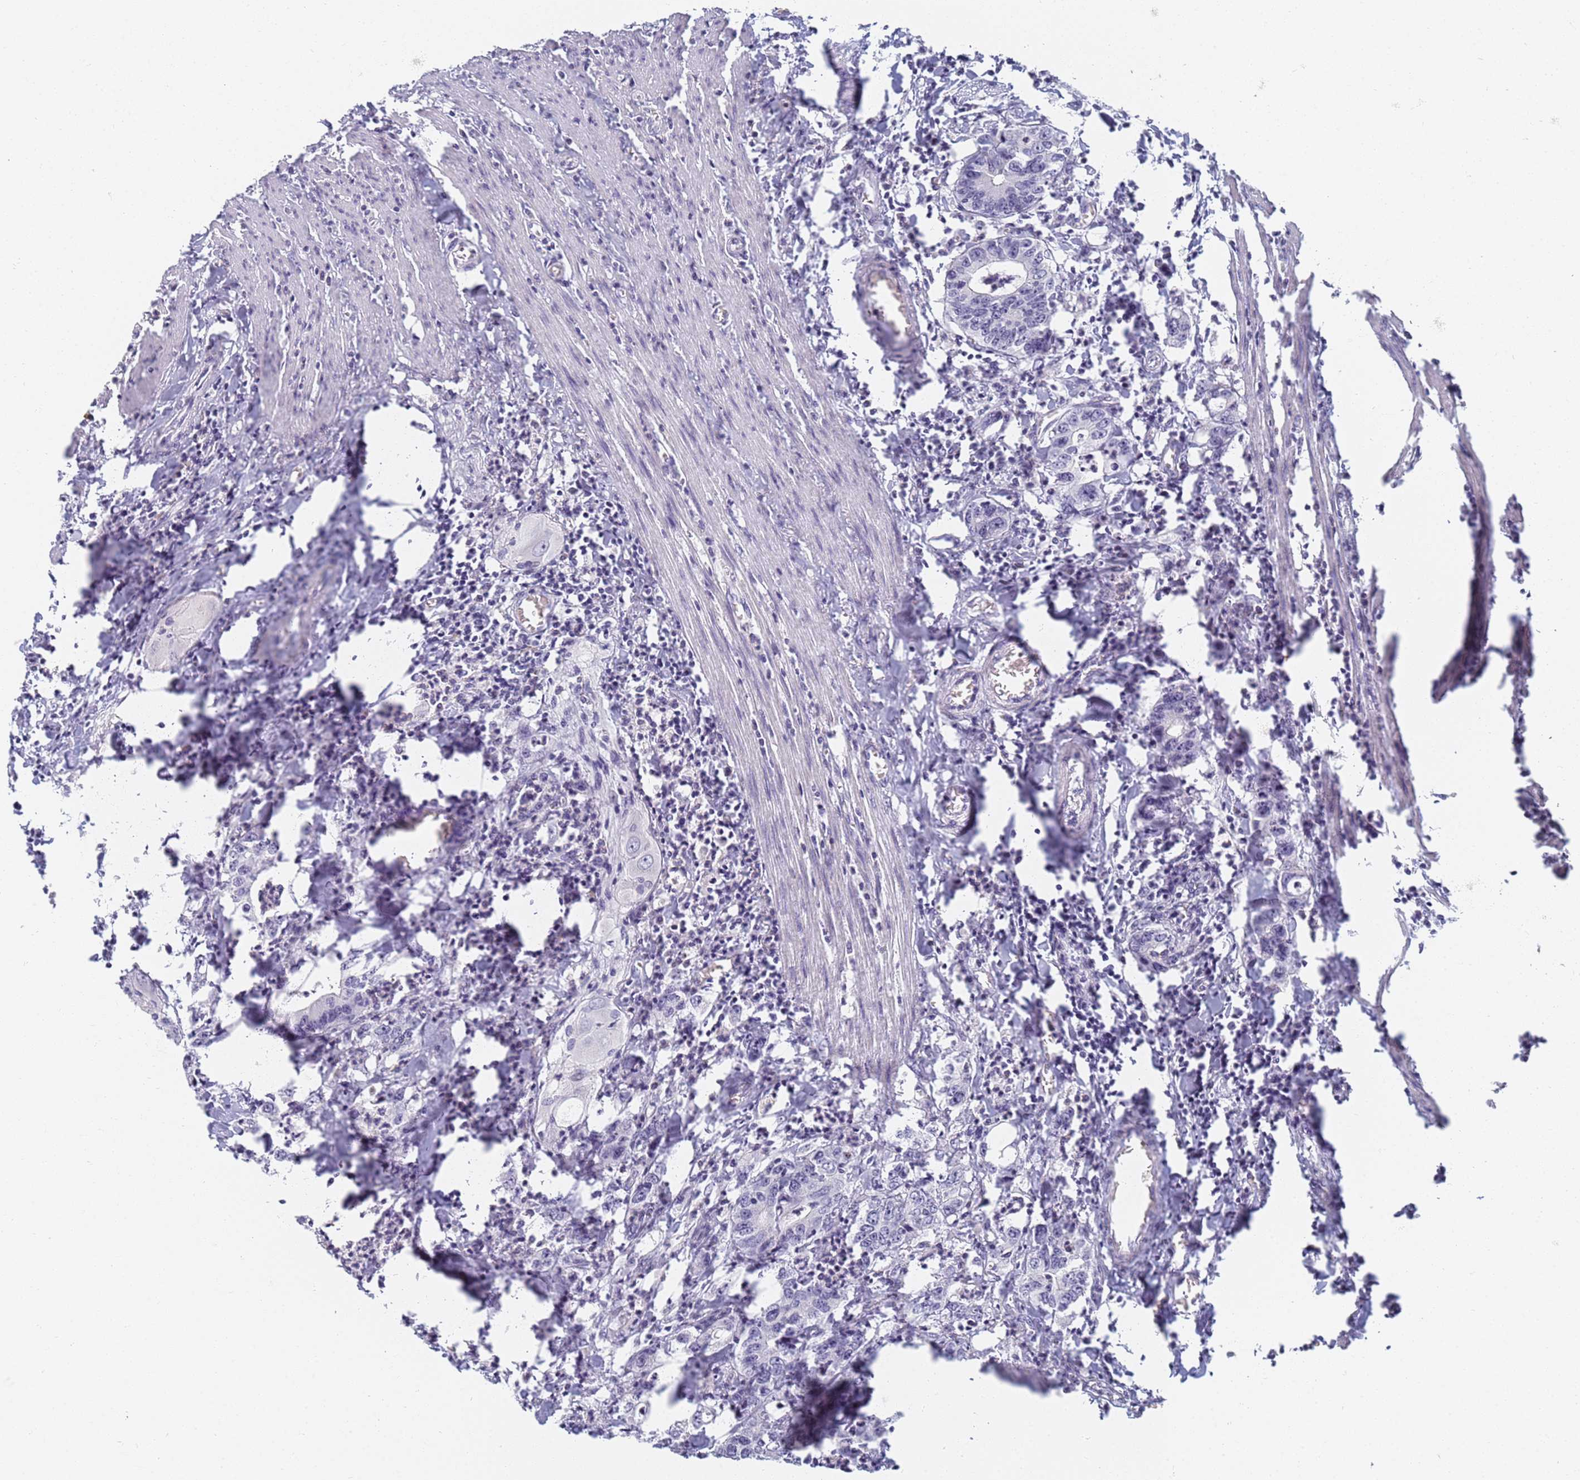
{"staining": {"intensity": "negative", "quantity": "none", "location": "none"}, "tissue": "colorectal cancer", "cell_type": "Tumor cells", "image_type": "cancer", "snomed": [{"axis": "morphology", "description": "Adenocarcinoma, NOS"}, {"axis": "topography", "description": "Colon"}], "caption": "This photomicrograph is of colorectal cancer stained with IHC to label a protein in brown with the nuclei are counter-stained blue. There is no staining in tumor cells.", "gene": "SLC38A9", "patient": {"sex": "female", "age": 75}}